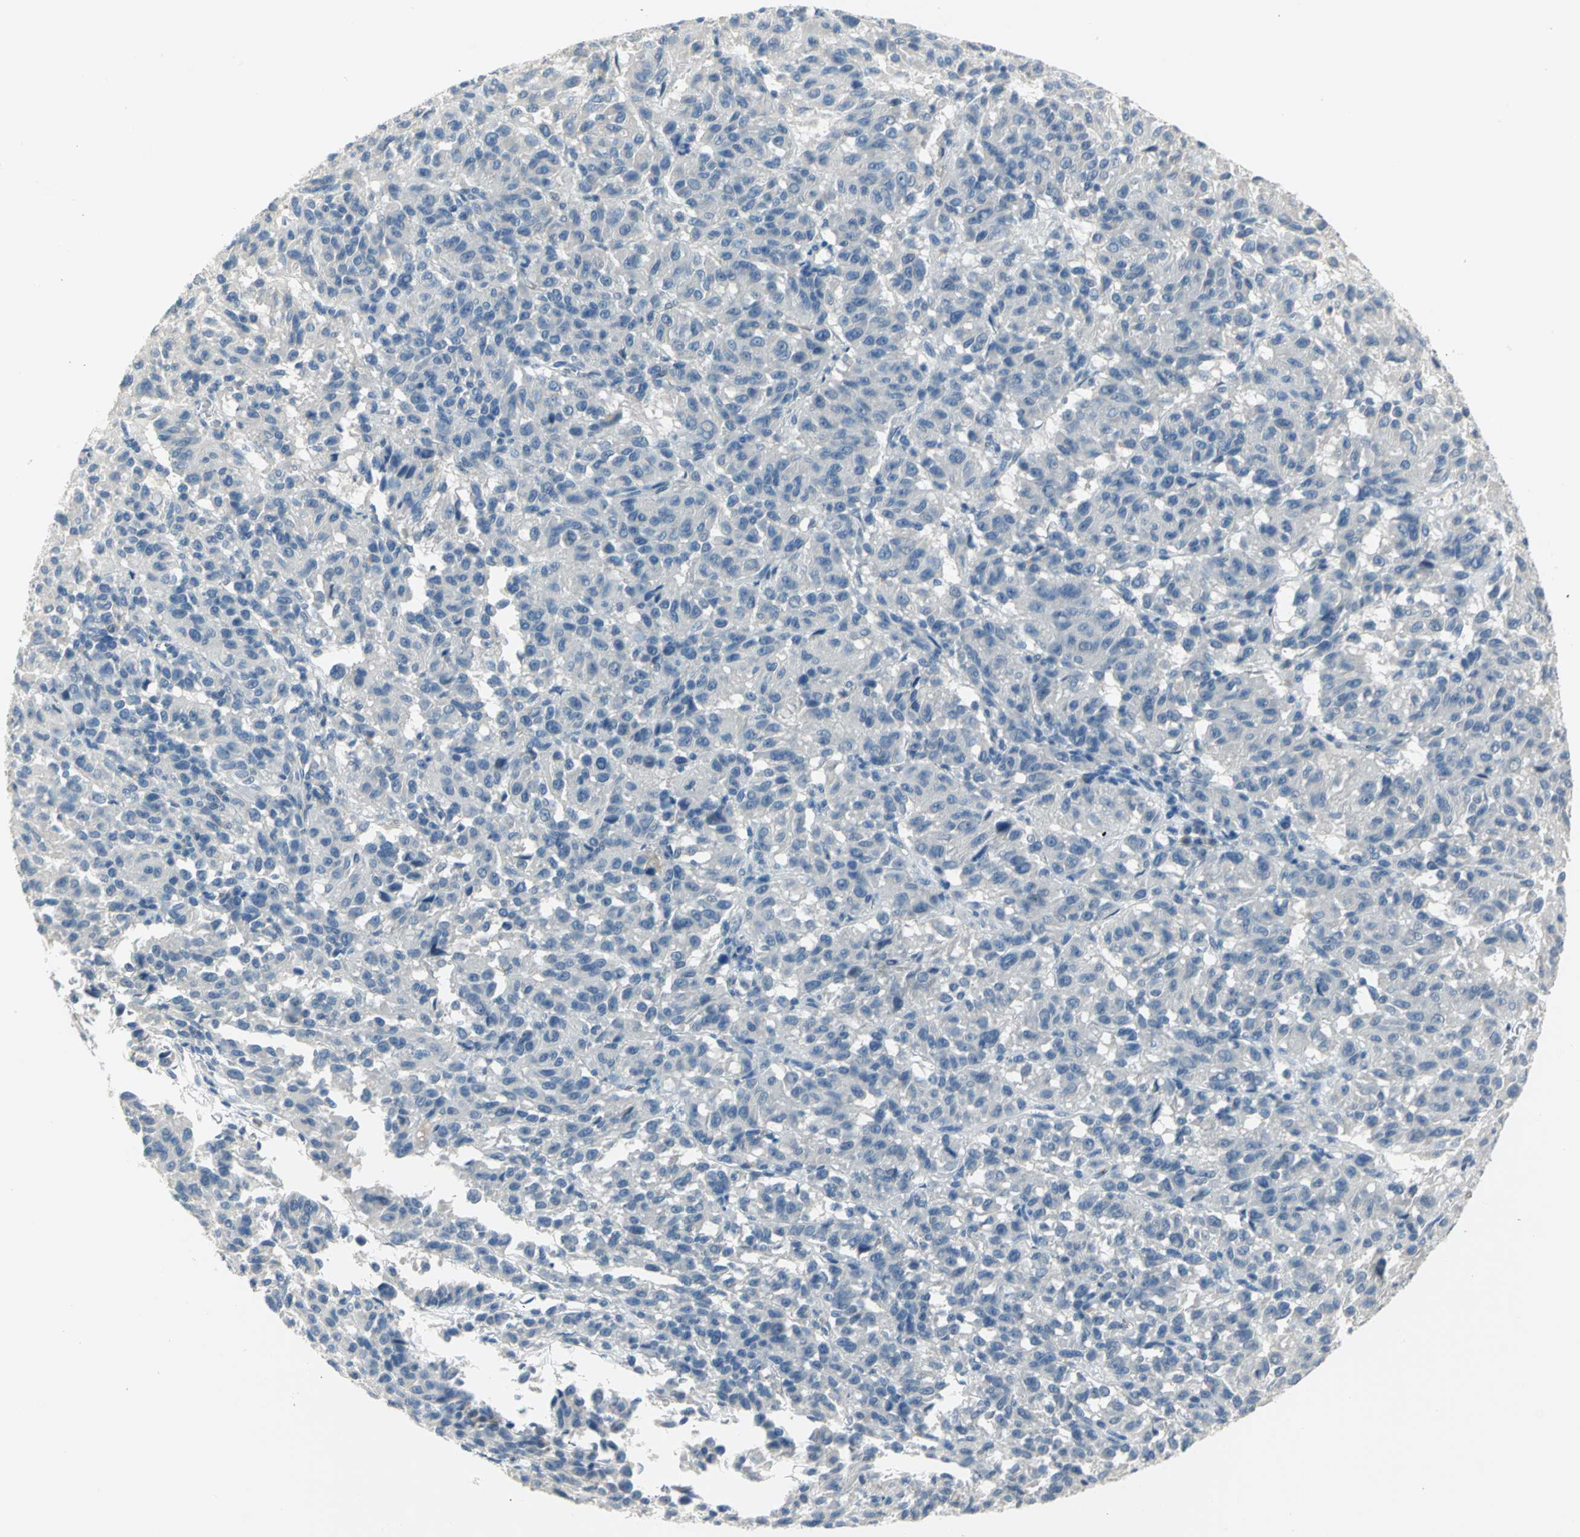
{"staining": {"intensity": "negative", "quantity": "none", "location": "none"}, "tissue": "melanoma", "cell_type": "Tumor cells", "image_type": "cancer", "snomed": [{"axis": "morphology", "description": "Malignant melanoma, Metastatic site"}, {"axis": "topography", "description": "Lung"}], "caption": "Image shows no significant protein positivity in tumor cells of malignant melanoma (metastatic site). (Stains: DAB immunohistochemistry with hematoxylin counter stain, Microscopy: brightfield microscopy at high magnification).", "gene": "ZIC1", "patient": {"sex": "male", "age": 64}}